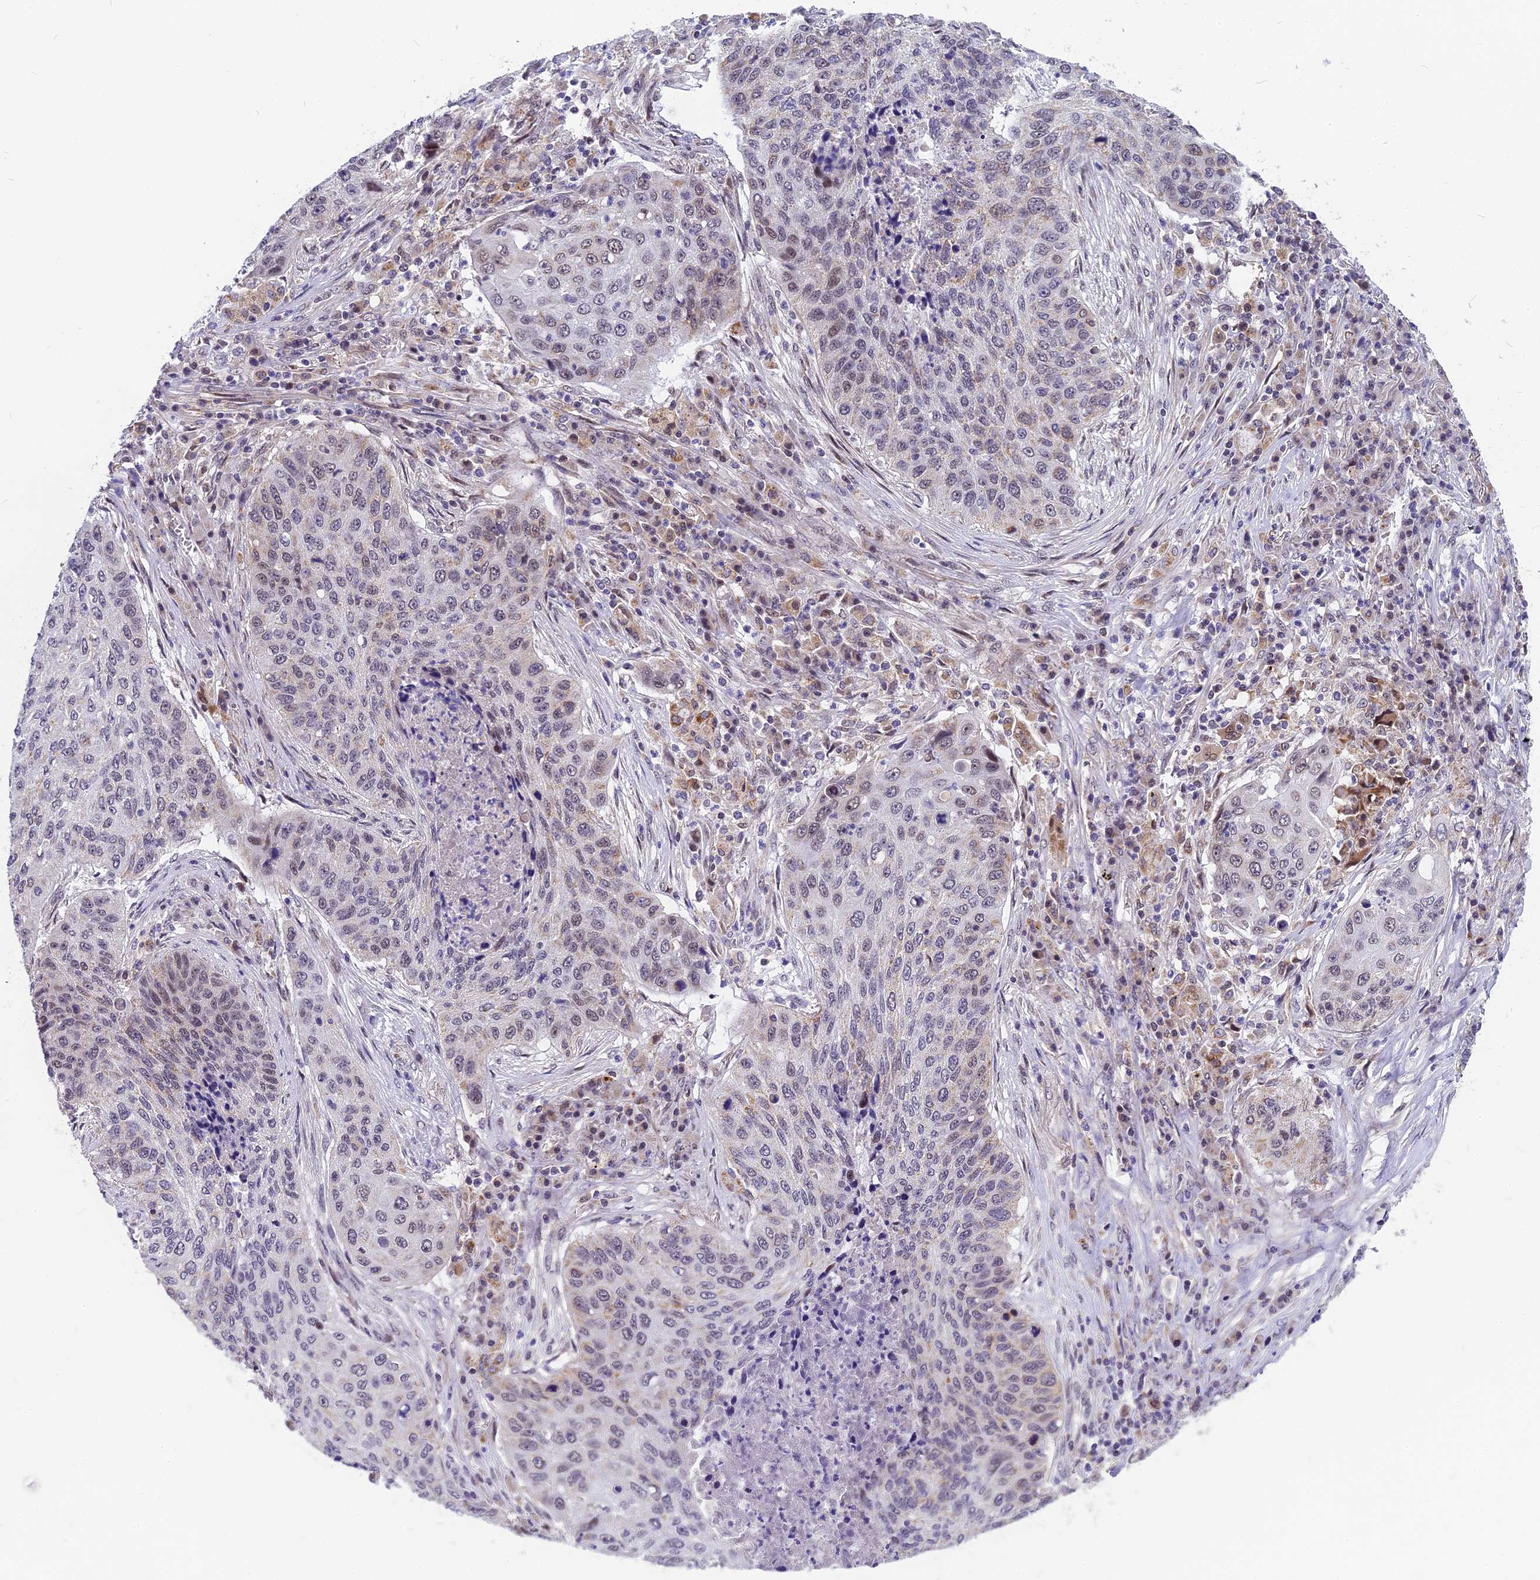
{"staining": {"intensity": "moderate", "quantity": "<25%", "location": "nuclear"}, "tissue": "lung cancer", "cell_type": "Tumor cells", "image_type": "cancer", "snomed": [{"axis": "morphology", "description": "Squamous cell carcinoma, NOS"}, {"axis": "topography", "description": "Lung"}], "caption": "Lung squamous cell carcinoma tissue shows moderate nuclear expression in about <25% of tumor cells, visualized by immunohistochemistry.", "gene": "CMC1", "patient": {"sex": "female", "age": 63}}